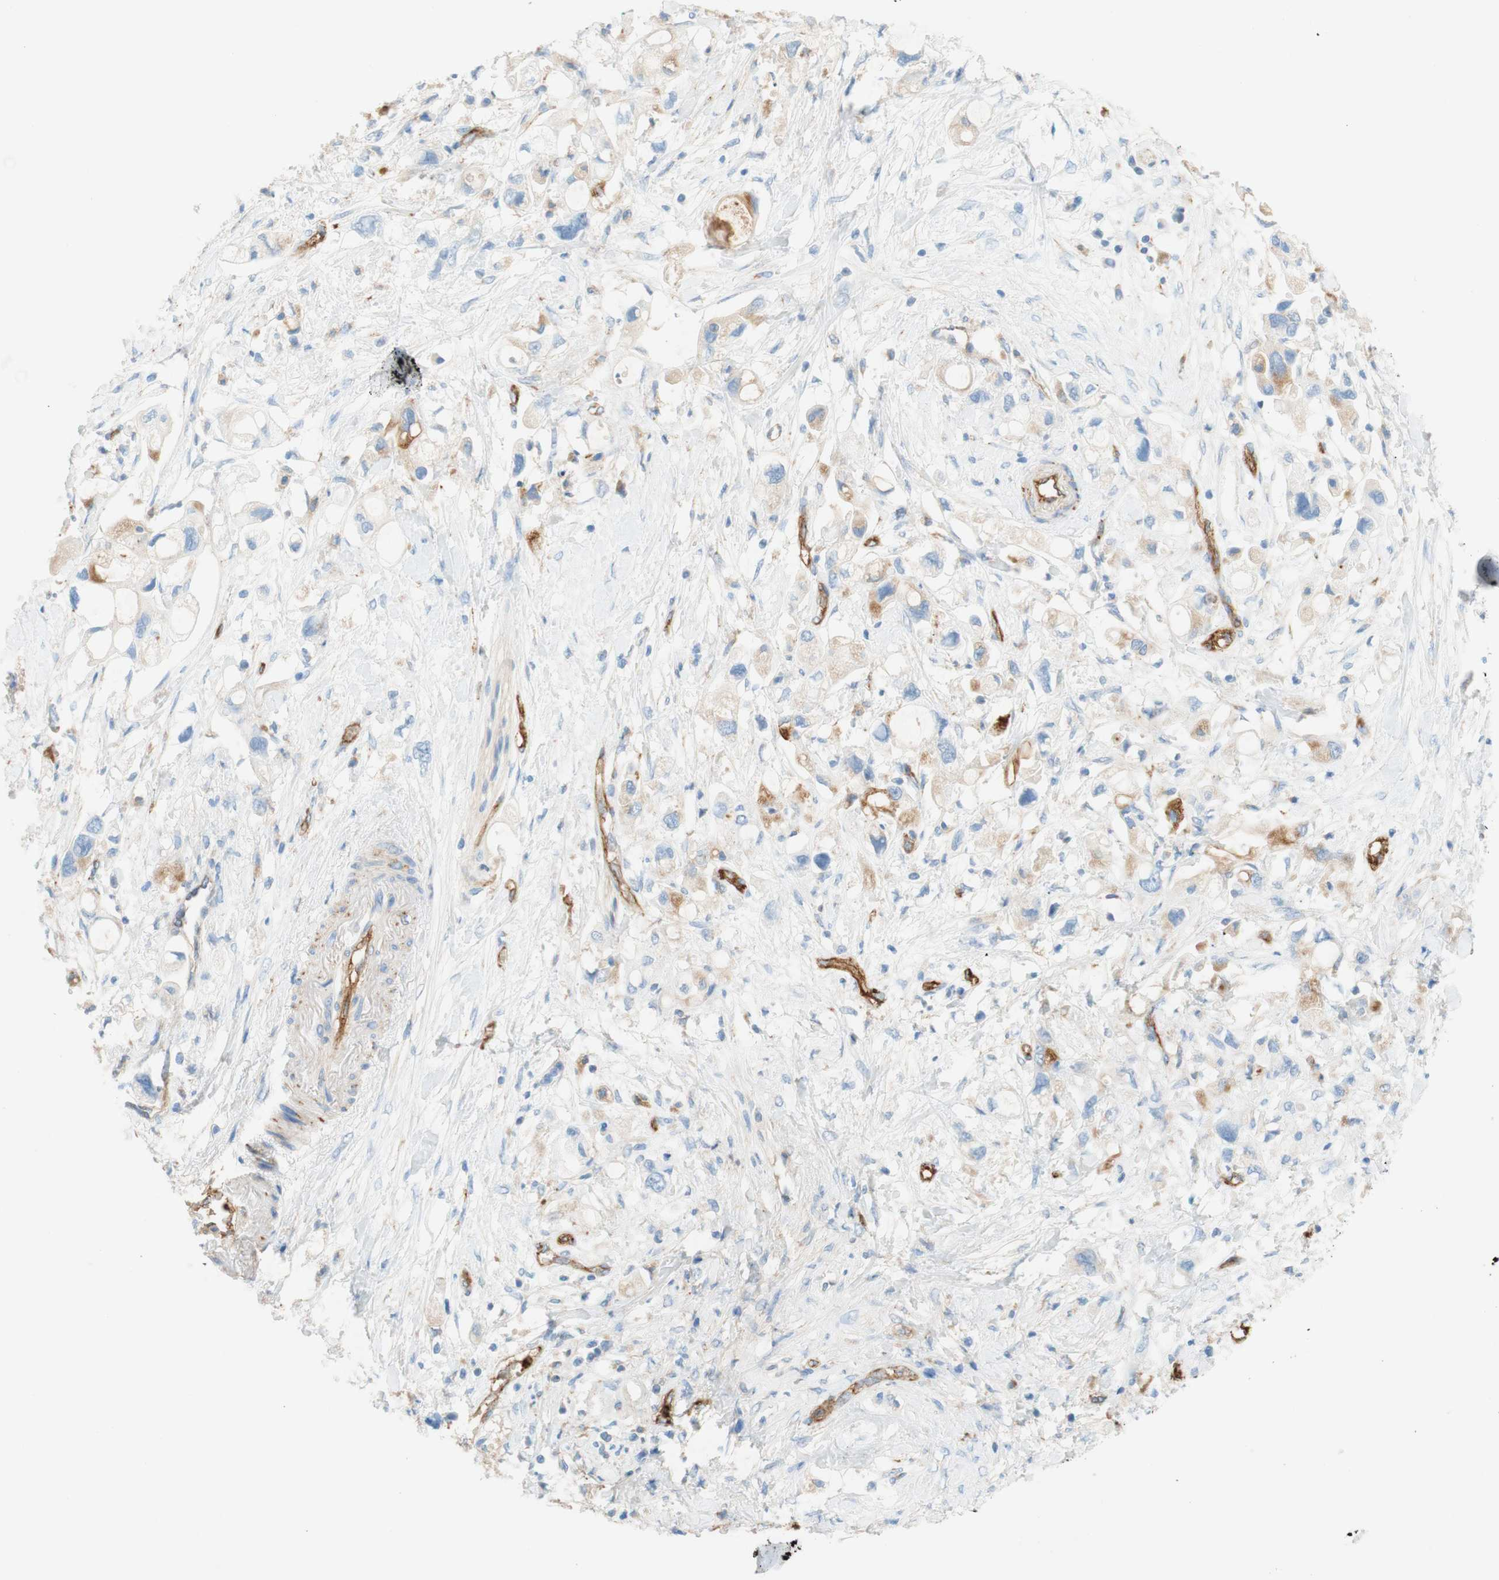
{"staining": {"intensity": "weak", "quantity": "<25%", "location": "cytoplasmic/membranous"}, "tissue": "pancreatic cancer", "cell_type": "Tumor cells", "image_type": "cancer", "snomed": [{"axis": "morphology", "description": "Adenocarcinoma, NOS"}, {"axis": "topography", "description": "Pancreas"}], "caption": "High magnification brightfield microscopy of adenocarcinoma (pancreatic) stained with DAB (3,3'-diaminobenzidine) (brown) and counterstained with hematoxylin (blue): tumor cells show no significant positivity.", "gene": "STOM", "patient": {"sex": "female", "age": 56}}